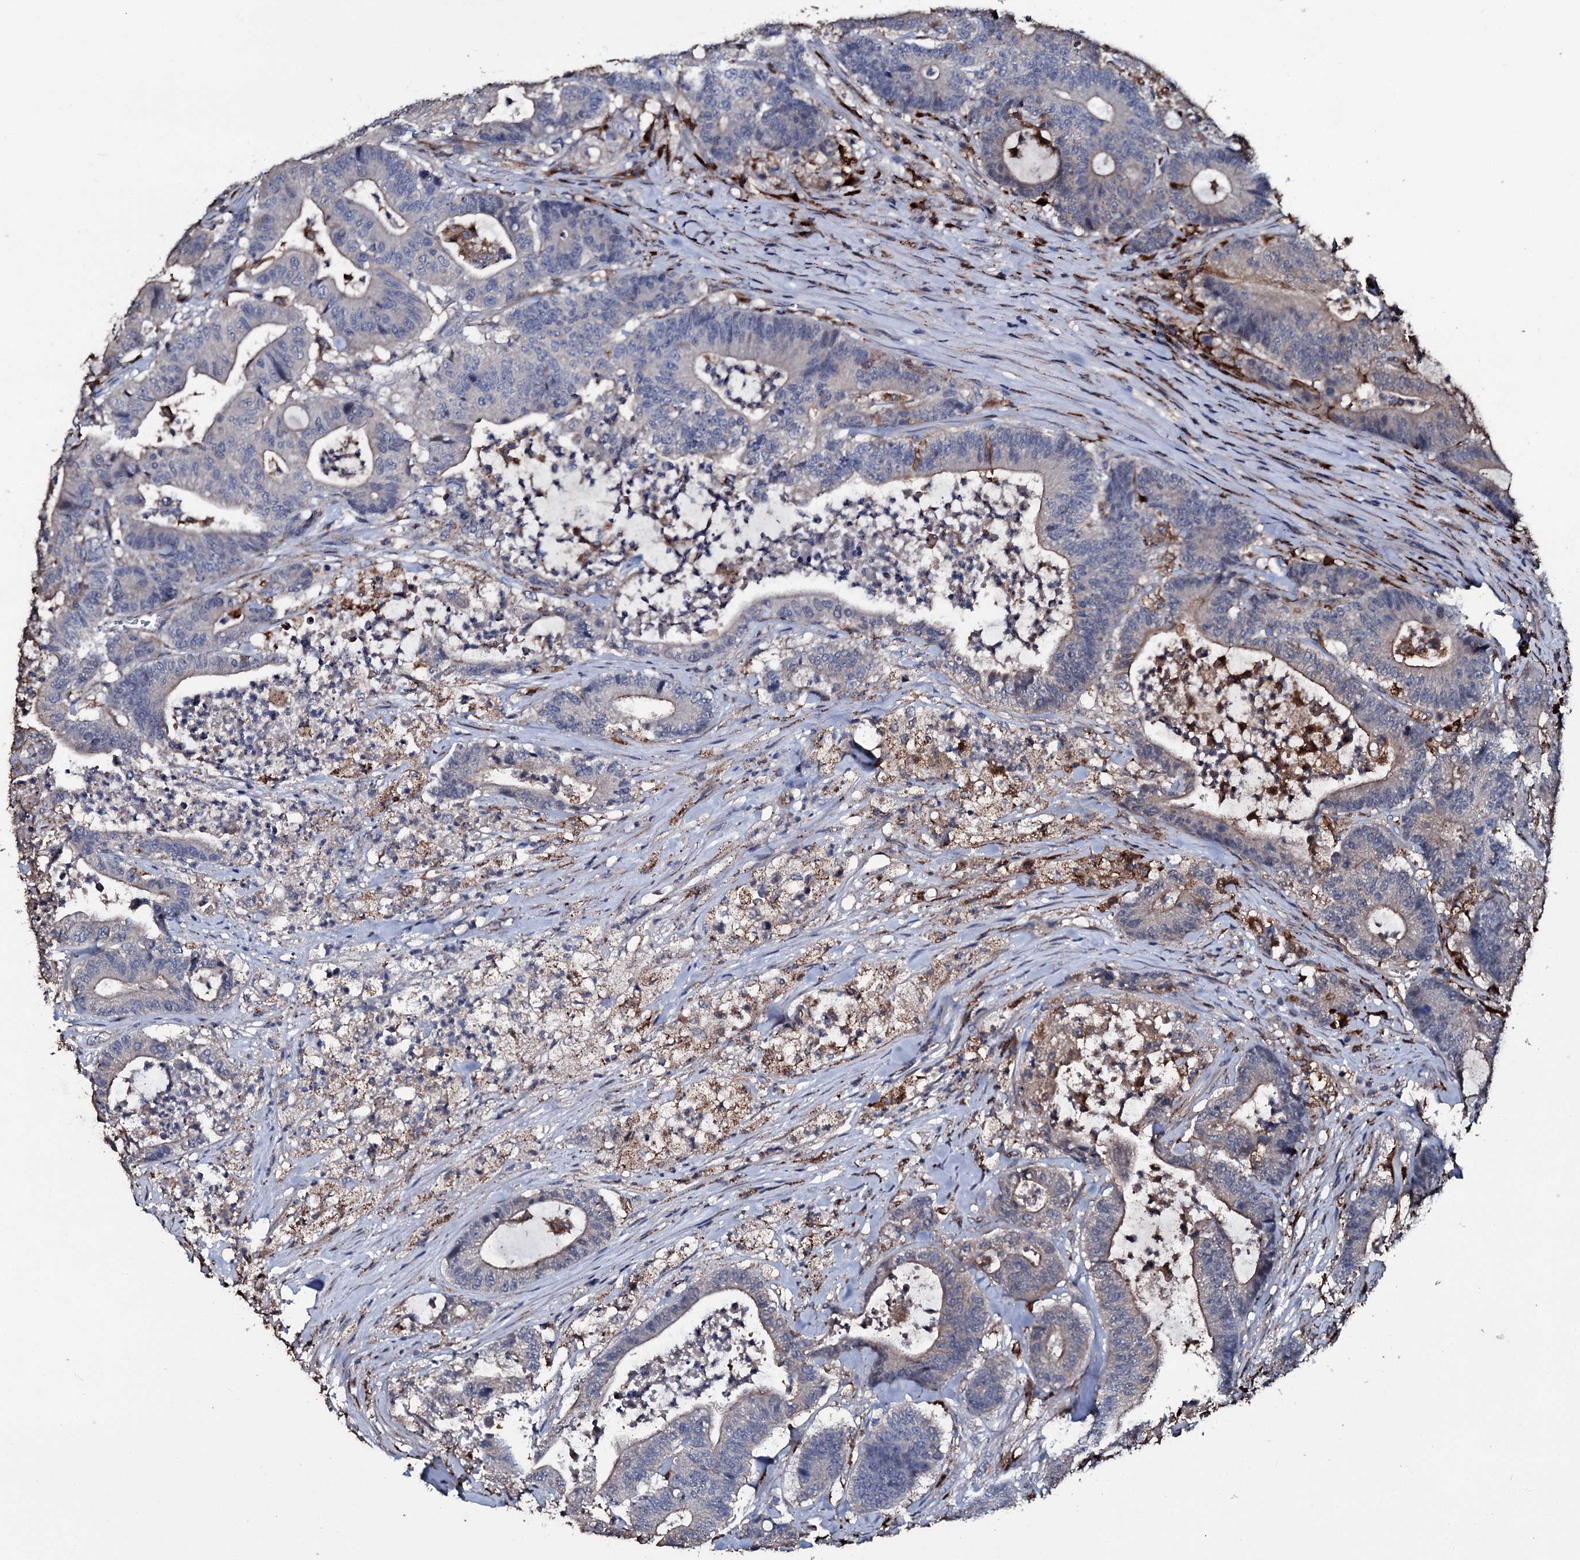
{"staining": {"intensity": "moderate", "quantity": "<25%", "location": "cytoplasmic/membranous"}, "tissue": "colorectal cancer", "cell_type": "Tumor cells", "image_type": "cancer", "snomed": [{"axis": "morphology", "description": "Adenocarcinoma, NOS"}, {"axis": "topography", "description": "Colon"}], "caption": "A brown stain highlights moderate cytoplasmic/membranous staining of a protein in human adenocarcinoma (colorectal) tumor cells.", "gene": "TPGS2", "patient": {"sex": "female", "age": 84}}